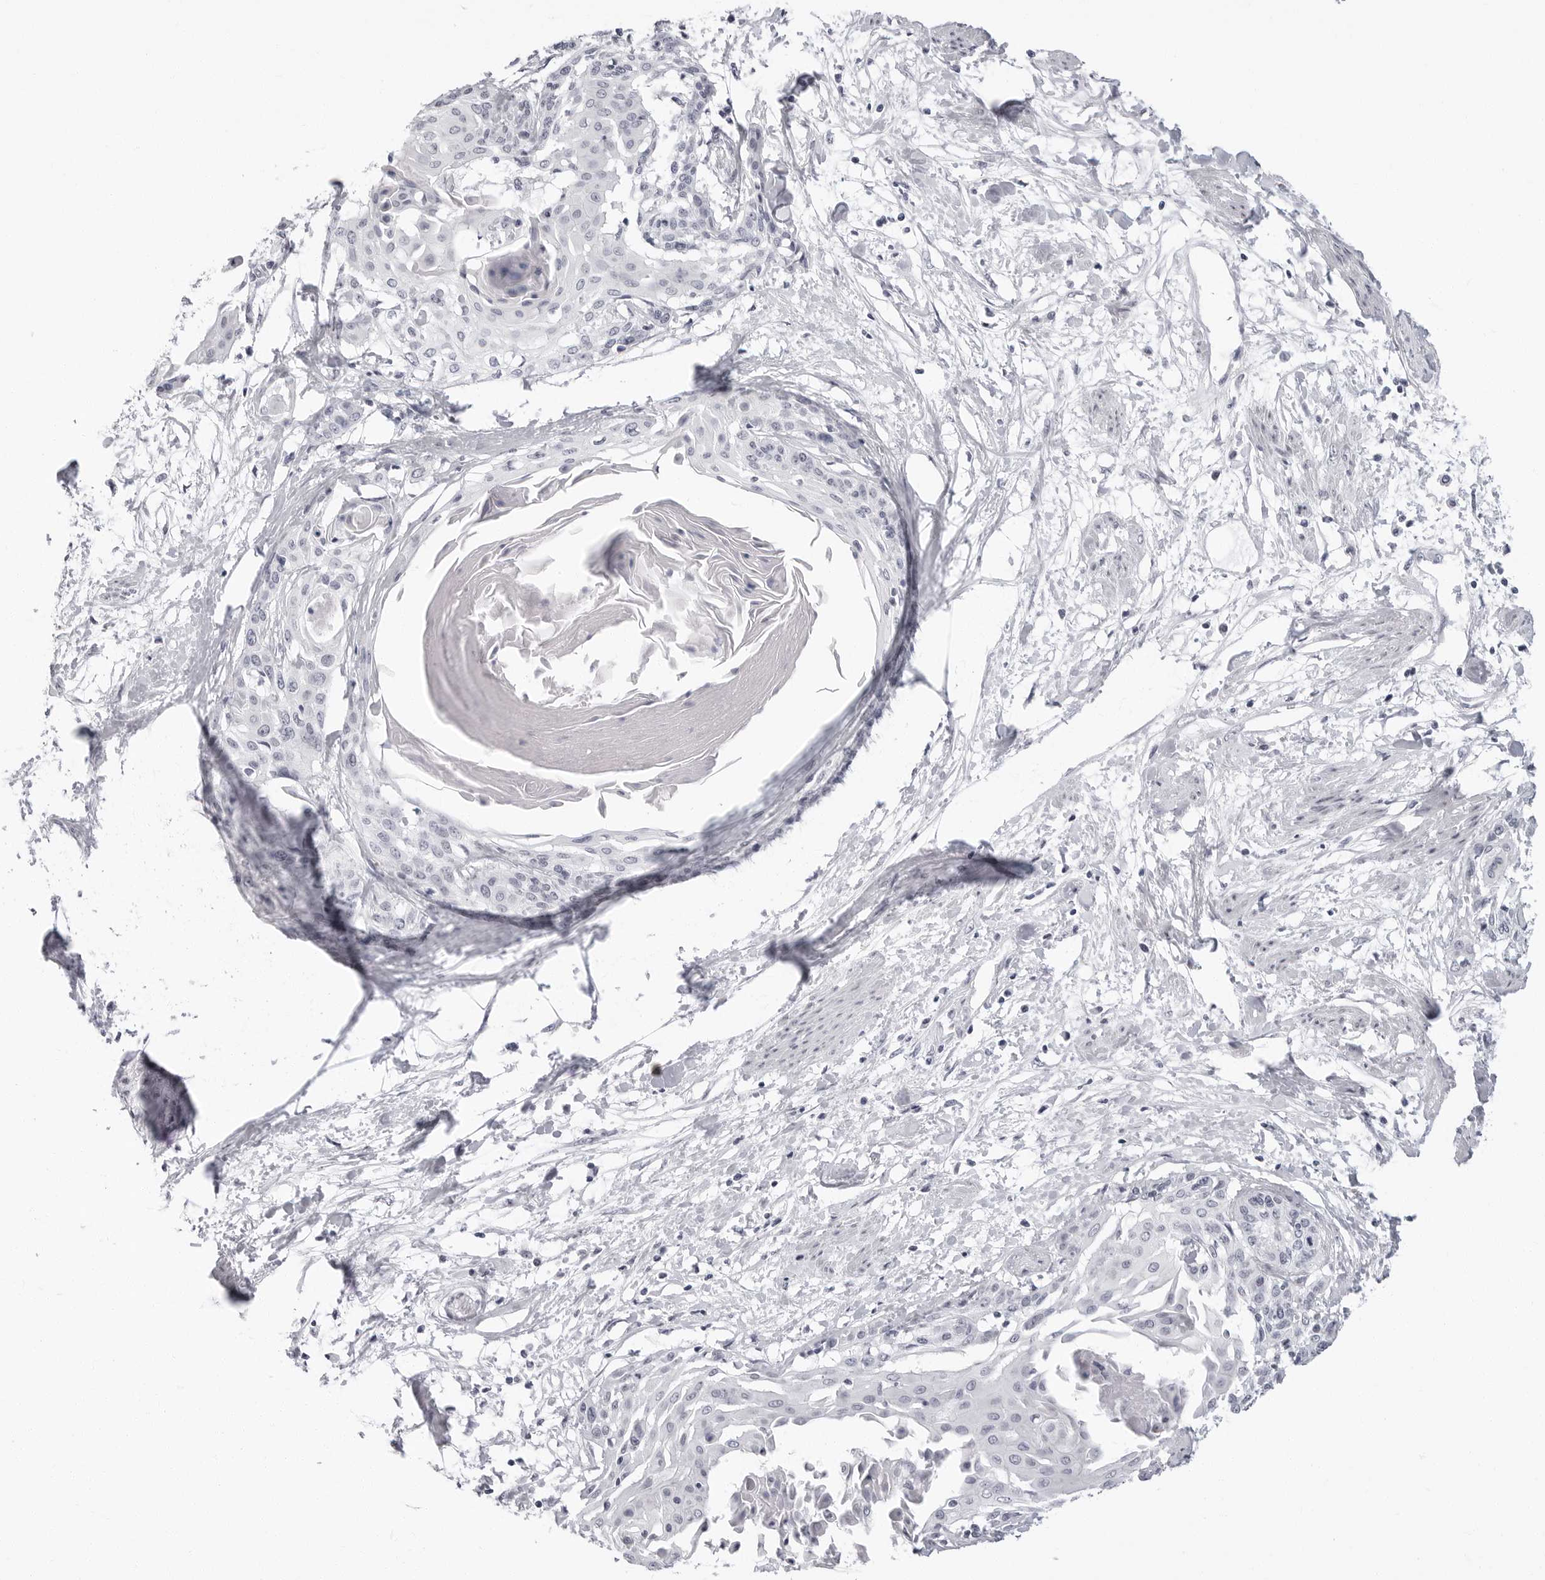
{"staining": {"intensity": "negative", "quantity": "none", "location": "none"}, "tissue": "cervical cancer", "cell_type": "Tumor cells", "image_type": "cancer", "snomed": [{"axis": "morphology", "description": "Squamous cell carcinoma, NOS"}, {"axis": "topography", "description": "Cervix"}], "caption": "The IHC image has no significant positivity in tumor cells of squamous cell carcinoma (cervical) tissue.", "gene": "VEZF1", "patient": {"sex": "female", "age": 57}}